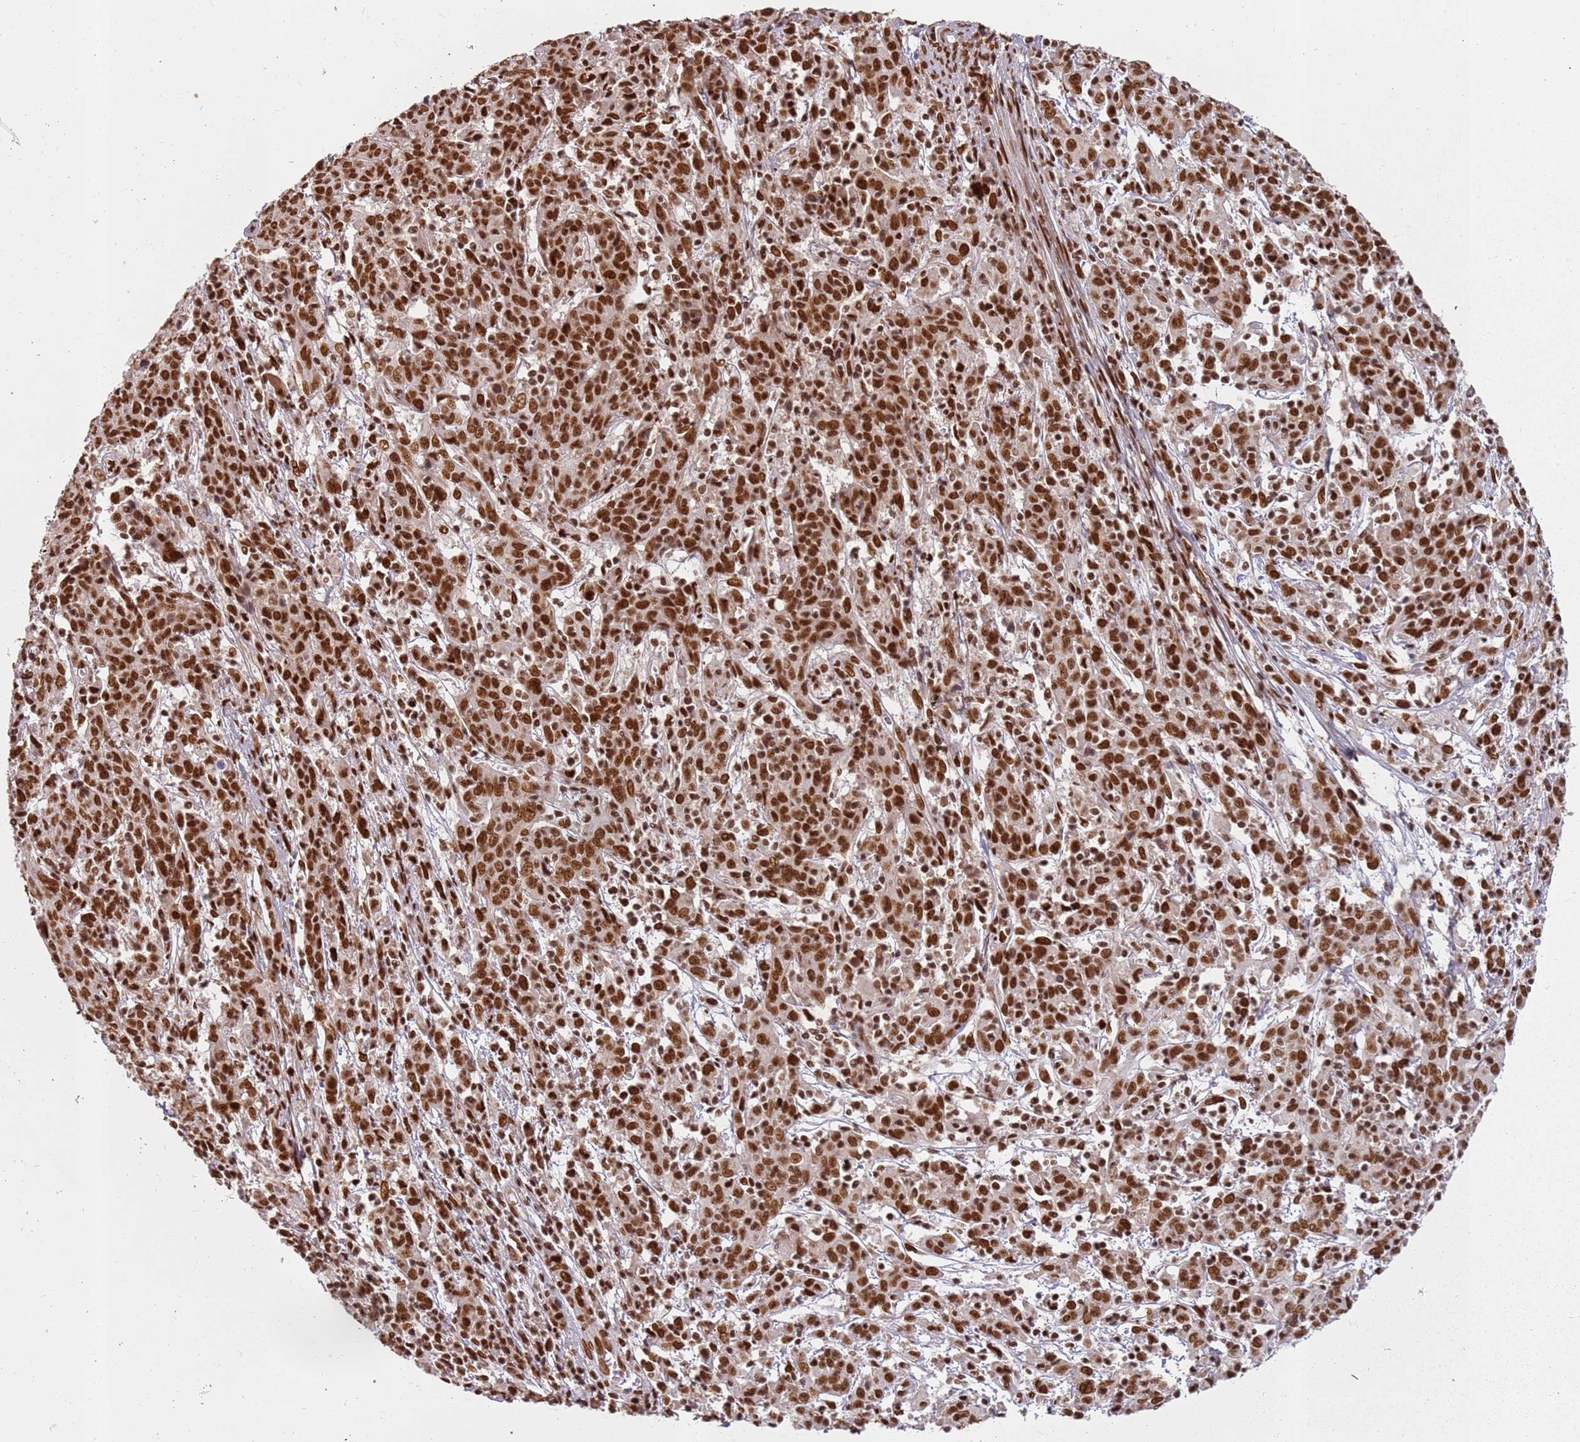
{"staining": {"intensity": "strong", "quantity": ">75%", "location": "nuclear"}, "tissue": "cervical cancer", "cell_type": "Tumor cells", "image_type": "cancer", "snomed": [{"axis": "morphology", "description": "Squamous cell carcinoma, NOS"}, {"axis": "topography", "description": "Cervix"}], "caption": "Immunohistochemistry (DAB (3,3'-diaminobenzidine)) staining of human cervical cancer (squamous cell carcinoma) exhibits strong nuclear protein expression in about >75% of tumor cells.", "gene": "TENT4A", "patient": {"sex": "female", "age": 67}}